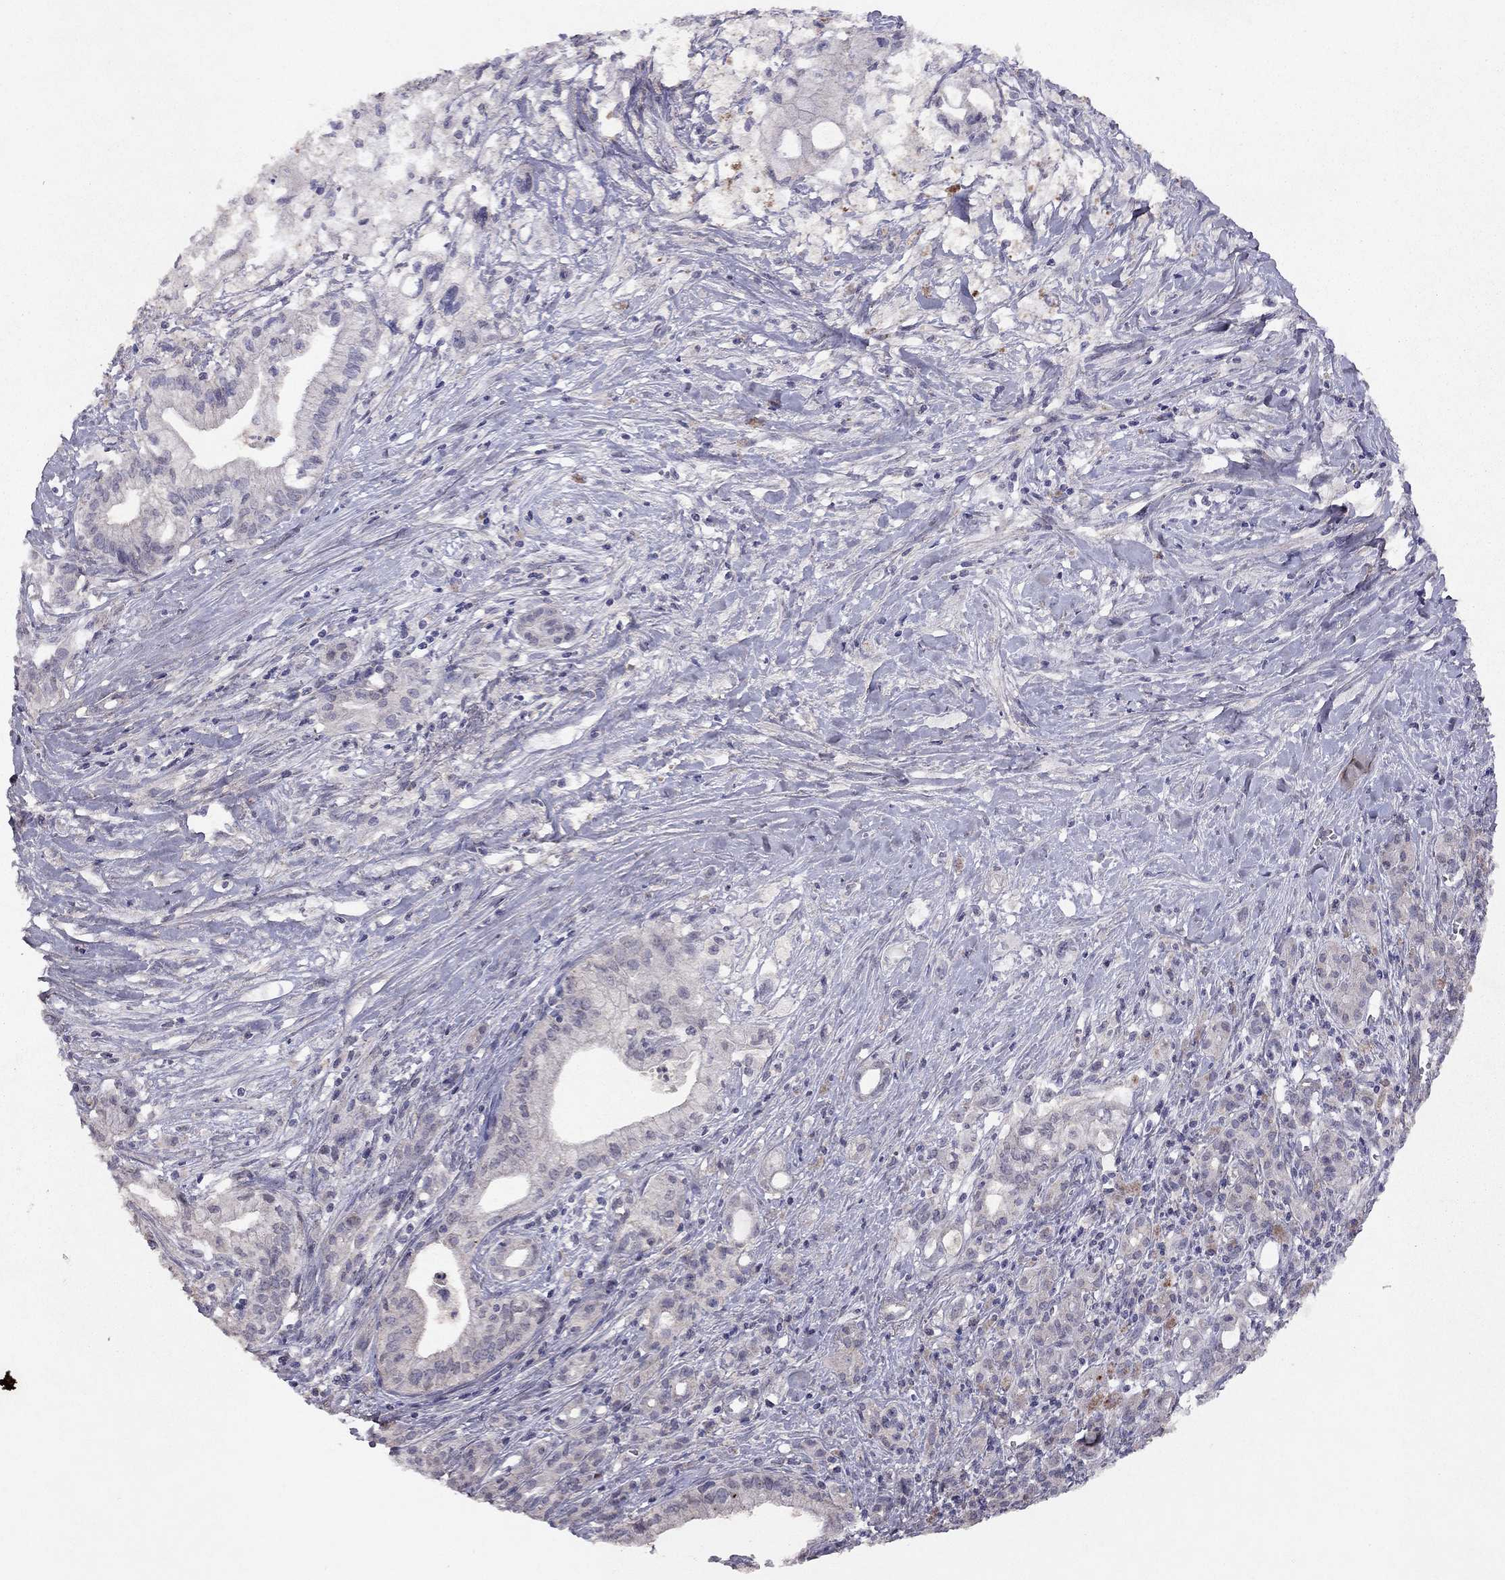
{"staining": {"intensity": "negative", "quantity": "none", "location": "none"}, "tissue": "pancreatic cancer", "cell_type": "Tumor cells", "image_type": "cancer", "snomed": [{"axis": "morphology", "description": "Adenocarcinoma, NOS"}, {"axis": "topography", "description": "Pancreas"}], "caption": "Immunohistochemical staining of human pancreatic cancer exhibits no significant positivity in tumor cells.", "gene": "ESR2", "patient": {"sex": "male", "age": 71}}